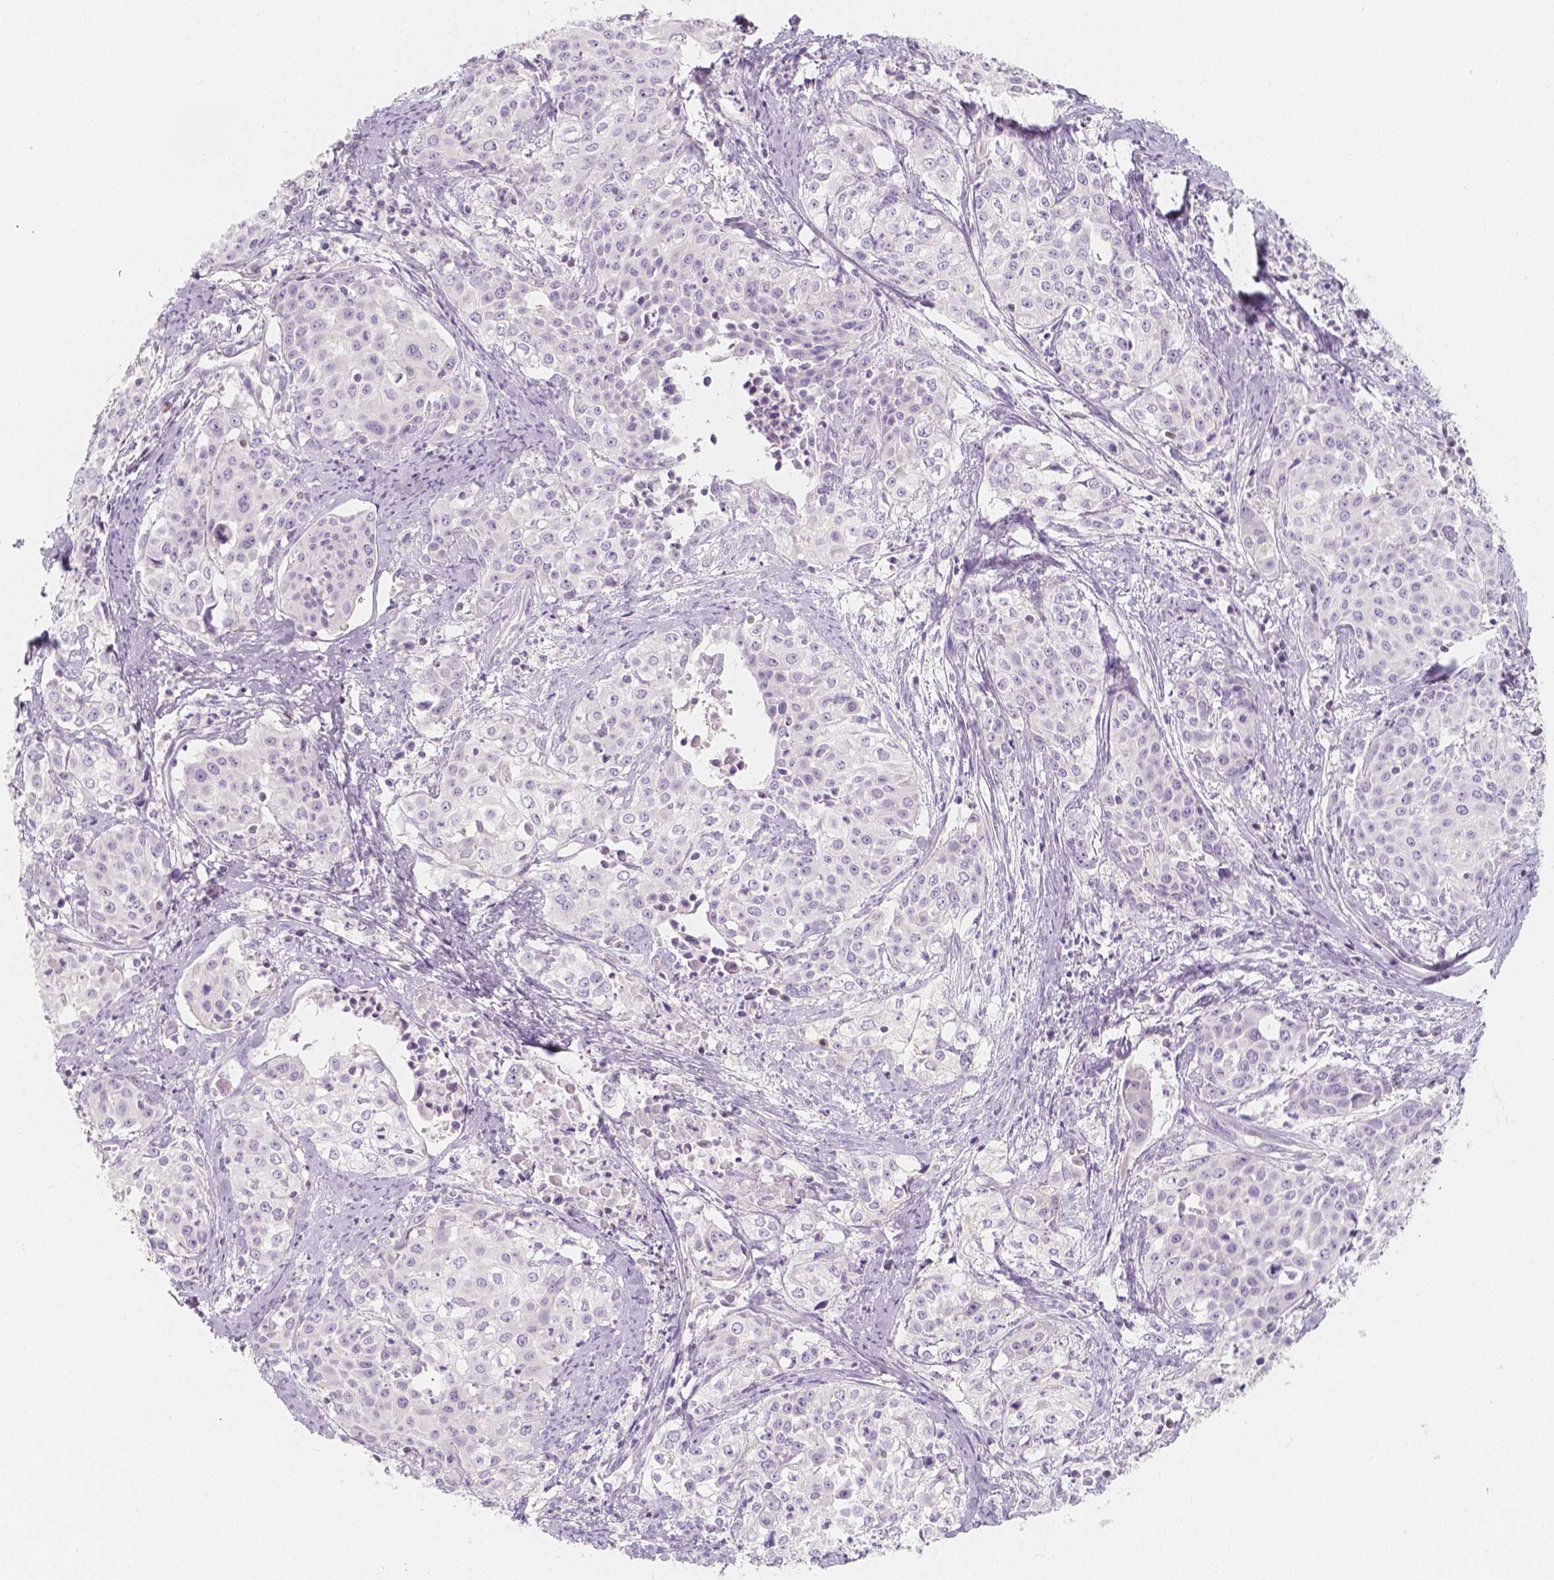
{"staining": {"intensity": "negative", "quantity": "none", "location": "none"}, "tissue": "cervical cancer", "cell_type": "Tumor cells", "image_type": "cancer", "snomed": [{"axis": "morphology", "description": "Squamous cell carcinoma, NOS"}, {"axis": "topography", "description": "Cervix"}], "caption": "This is a photomicrograph of immunohistochemistry (IHC) staining of cervical squamous cell carcinoma, which shows no expression in tumor cells.", "gene": "BATF", "patient": {"sex": "female", "age": 39}}